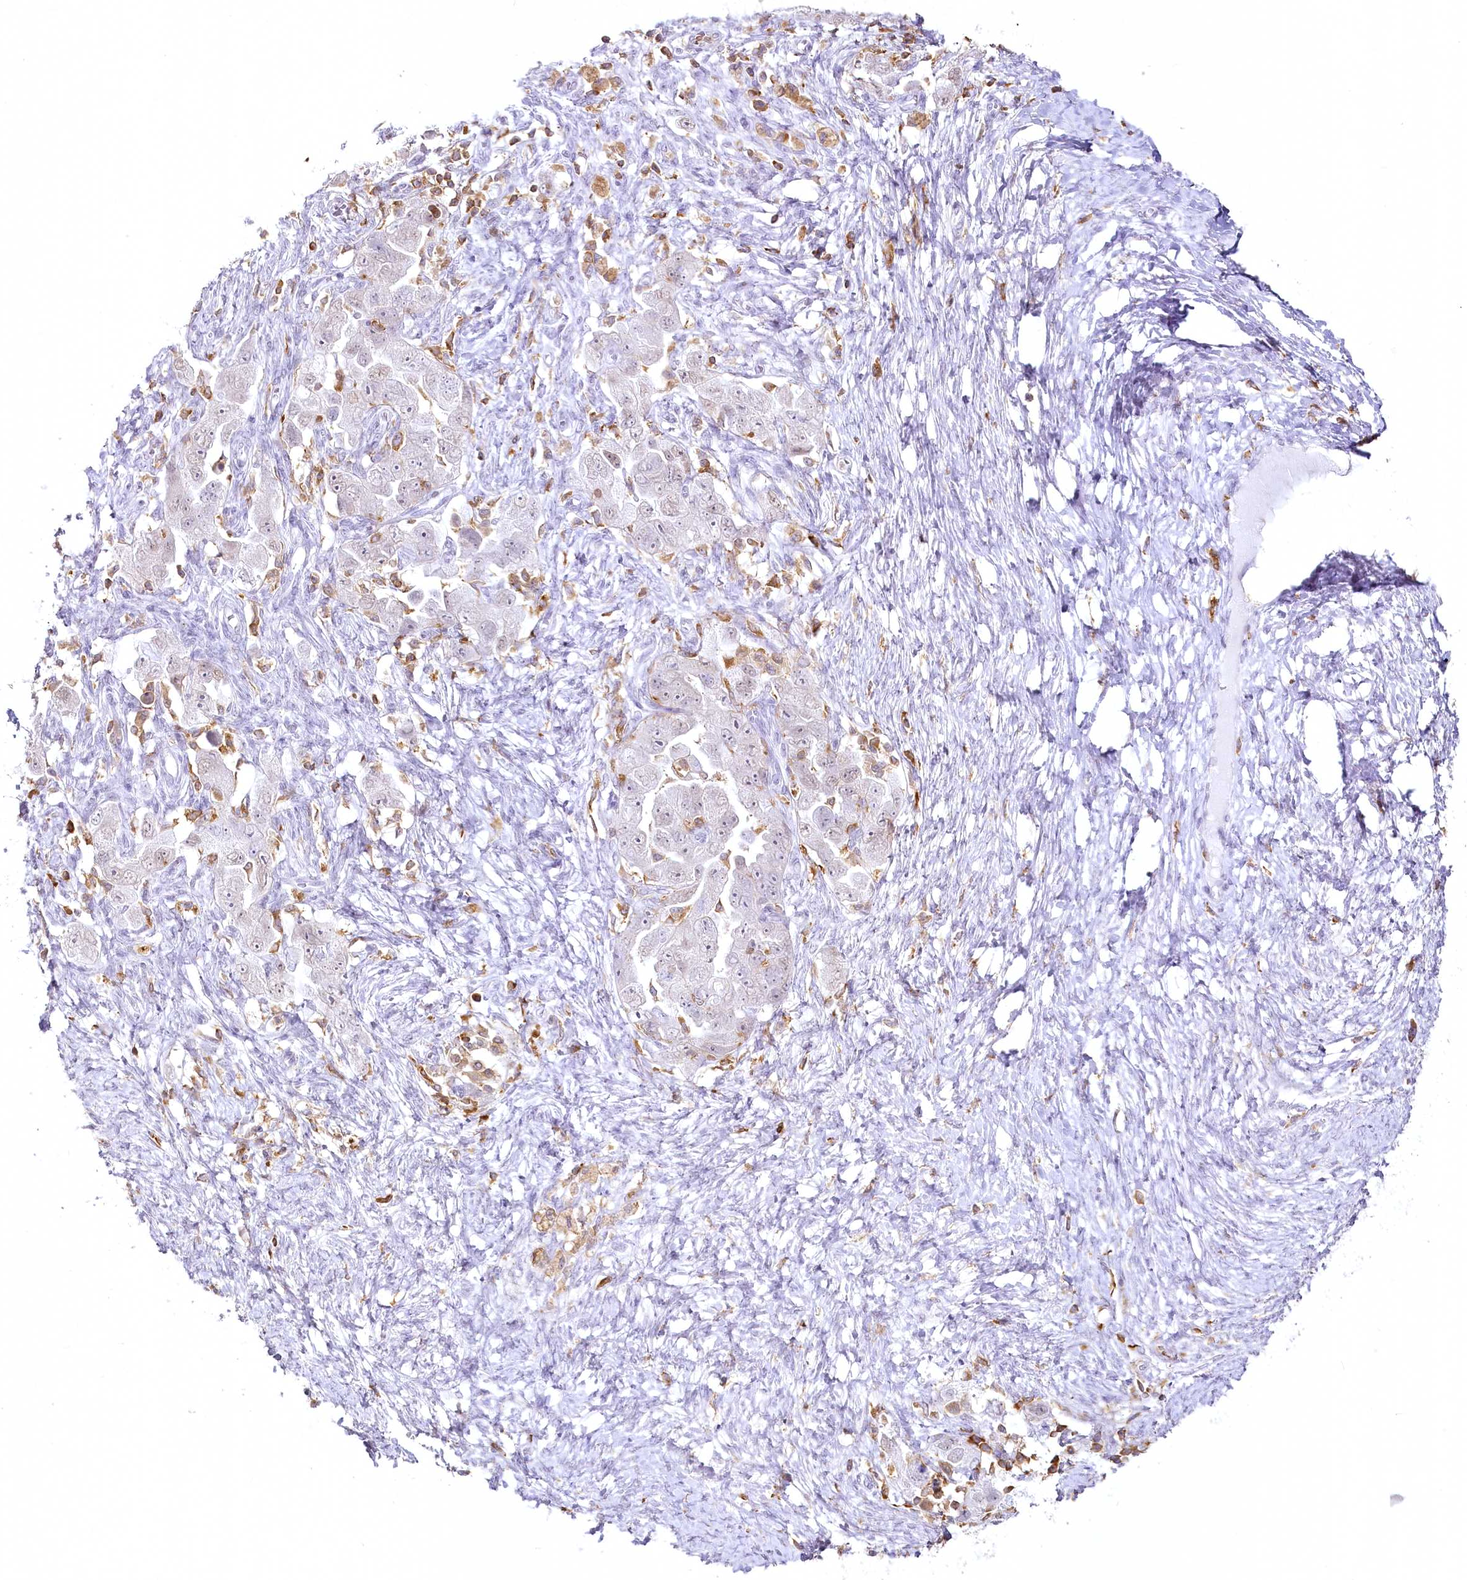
{"staining": {"intensity": "weak", "quantity": "<25%", "location": "nuclear"}, "tissue": "ovarian cancer", "cell_type": "Tumor cells", "image_type": "cancer", "snomed": [{"axis": "morphology", "description": "Carcinoma, NOS"}, {"axis": "morphology", "description": "Cystadenocarcinoma, serous, NOS"}, {"axis": "topography", "description": "Ovary"}], "caption": "High power microscopy photomicrograph of an immunohistochemistry (IHC) photomicrograph of ovarian serous cystadenocarcinoma, revealing no significant expression in tumor cells.", "gene": "DOCK2", "patient": {"sex": "female", "age": 69}}